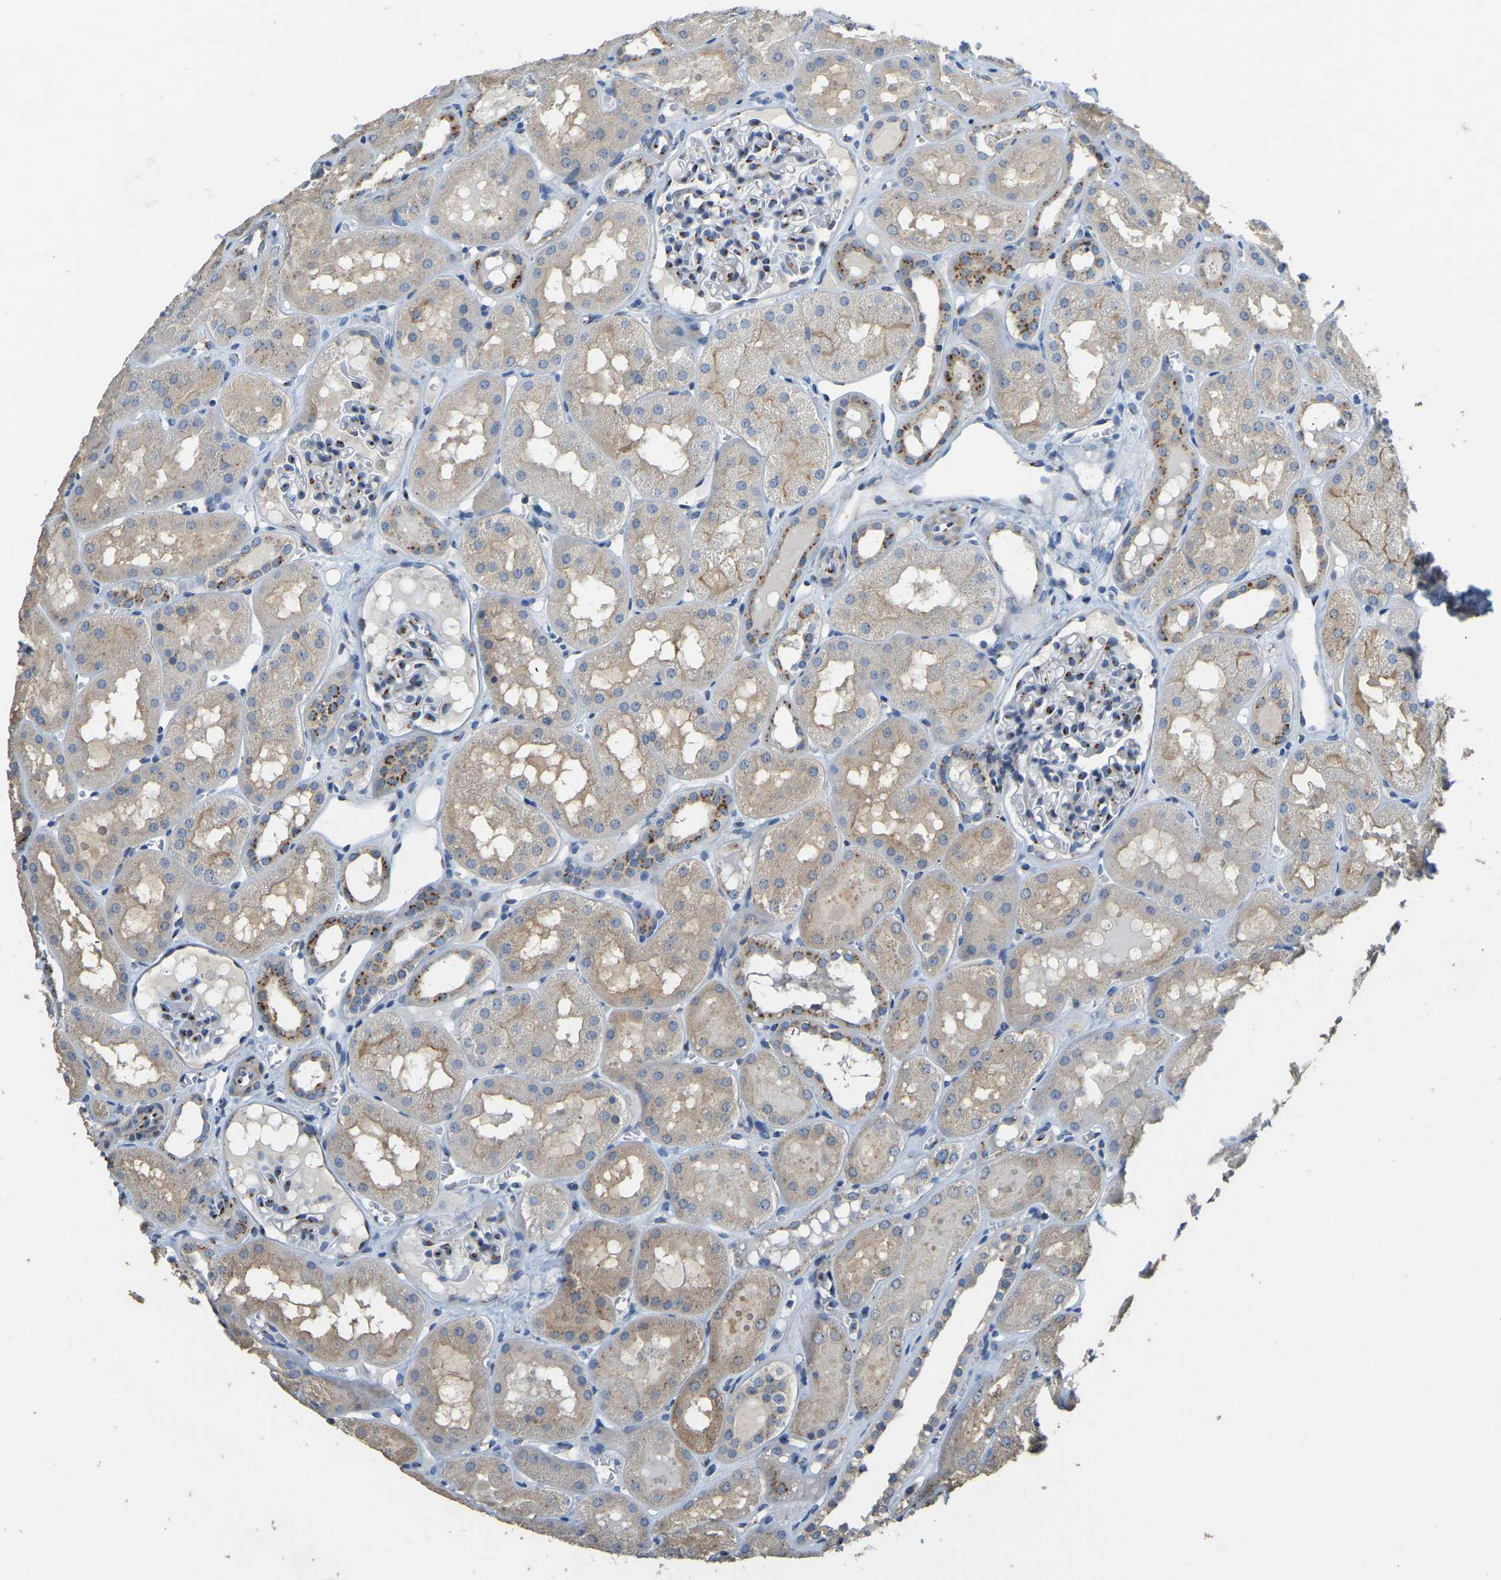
{"staining": {"intensity": "moderate", "quantity": "<25%", "location": "cytoplasmic/membranous"}, "tissue": "kidney", "cell_type": "Cells in glomeruli", "image_type": "normal", "snomed": [{"axis": "morphology", "description": "Normal tissue, NOS"}, {"axis": "topography", "description": "Kidney"}, {"axis": "topography", "description": "Urinary bladder"}], "caption": "IHC staining of unremarkable kidney, which displays low levels of moderate cytoplasmic/membranous positivity in about <25% of cells in glomeruli indicating moderate cytoplasmic/membranous protein expression. The staining was performed using DAB (3,3'-diaminobenzidine) (brown) for protein detection and nuclei were counterstained in hematoxylin (blue).", "gene": "FAM174A", "patient": {"sex": "male", "age": 16}}